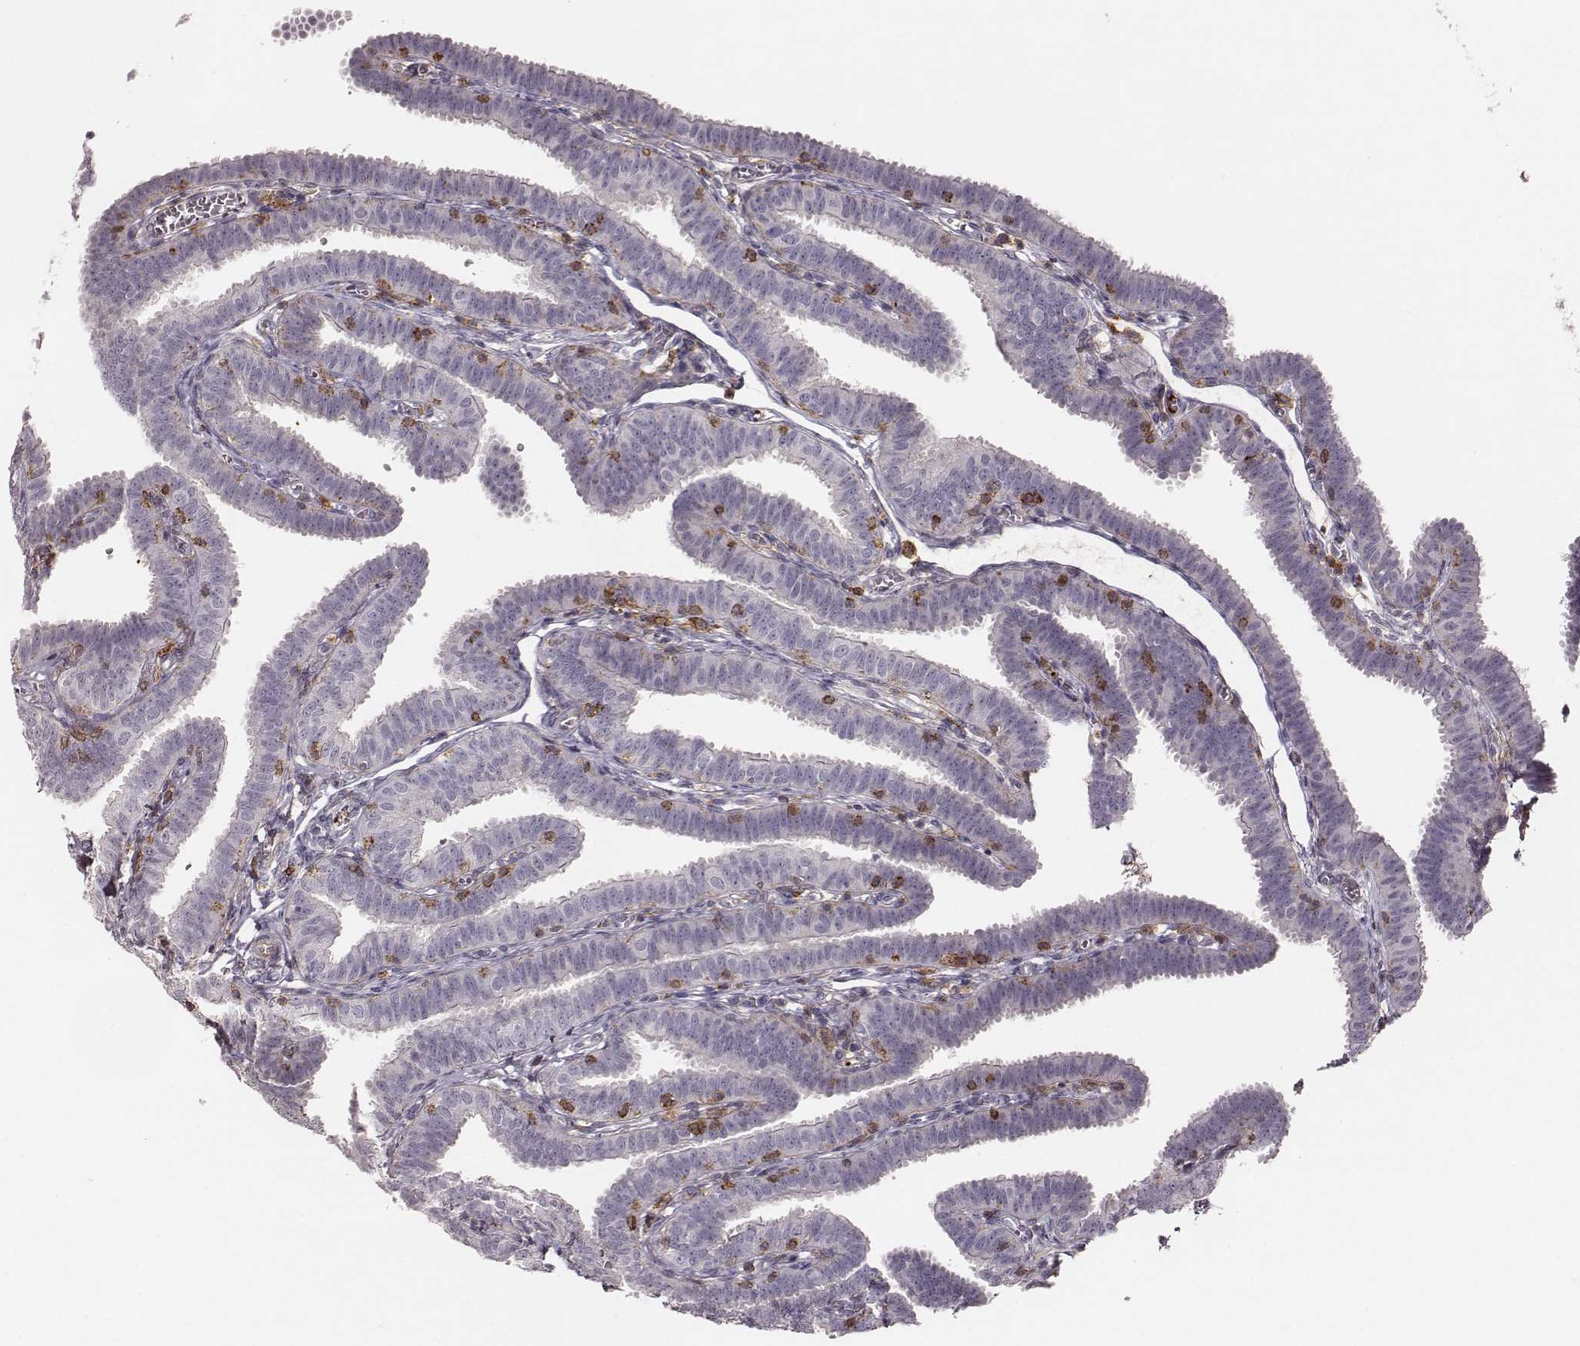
{"staining": {"intensity": "negative", "quantity": "none", "location": "none"}, "tissue": "fallopian tube", "cell_type": "Glandular cells", "image_type": "normal", "snomed": [{"axis": "morphology", "description": "Normal tissue, NOS"}, {"axis": "topography", "description": "Fallopian tube"}], "caption": "Immunohistochemistry photomicrograph of unremarkable fallopian tube: fallopian tube stained with DAB shows no significant protein expression in glandular cells.", "gene": "ZYX", "patient": {"sex": "female", "age": 25}}